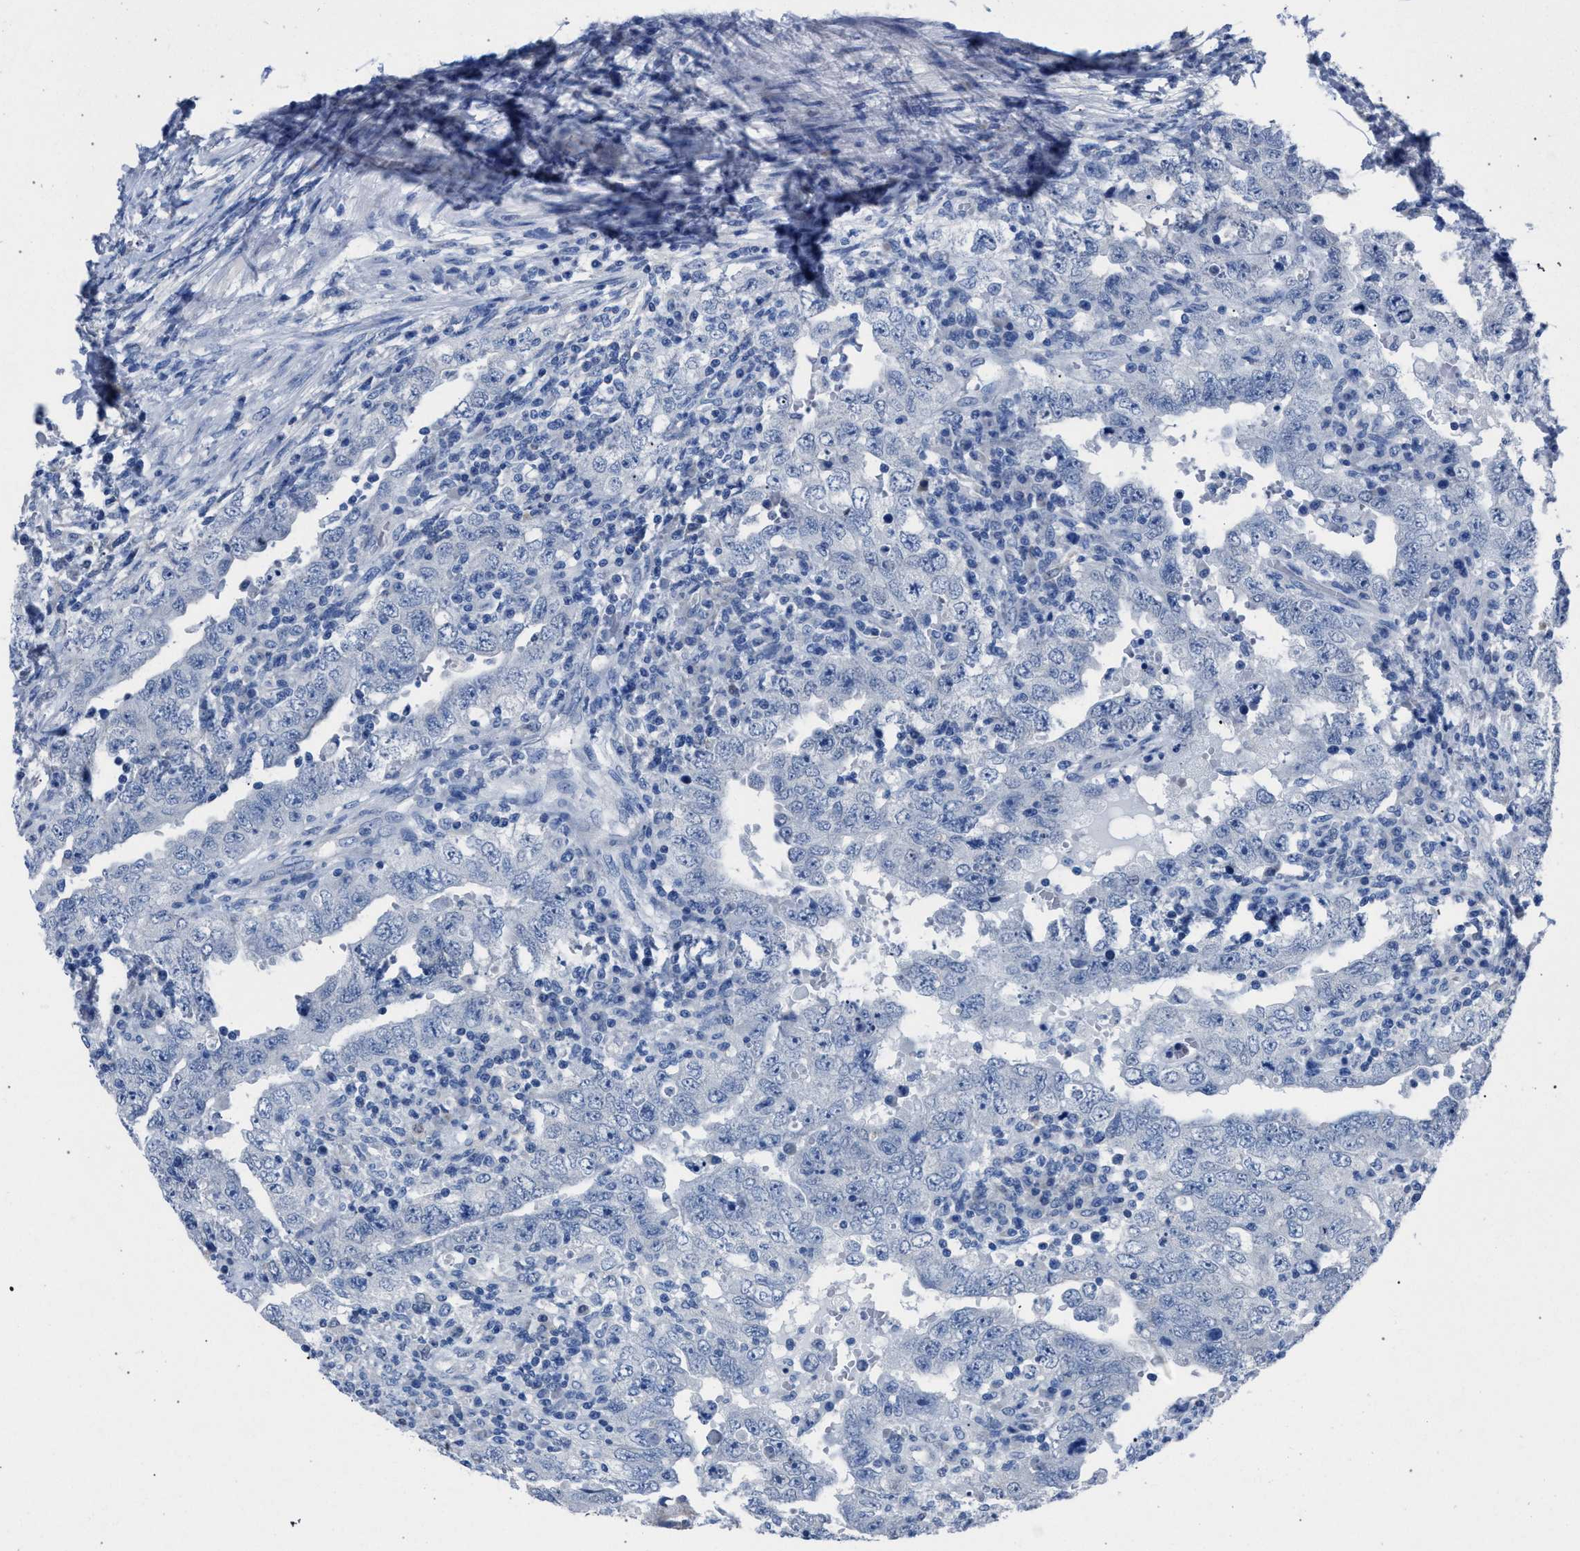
{"staining": {"intensity": "negative", "quantity": "none", "location": "none"}, "tissue": "testis cancer", "cell_type": "Tumor cells", "image_type": "cancer", "snomed": [{"axis": "morphology", "description": "Carcinoma, Embryonal, NOS"}, {"axis": "topography", "description": "Testis"}], "caption": "Tumor cells are negative for protein expression in human testis embryonal carcinoma. (DAB immunohistochemistry, high magnification).", "gene": "CRYZ", "patient": {"sex": "male", "age": 26}}